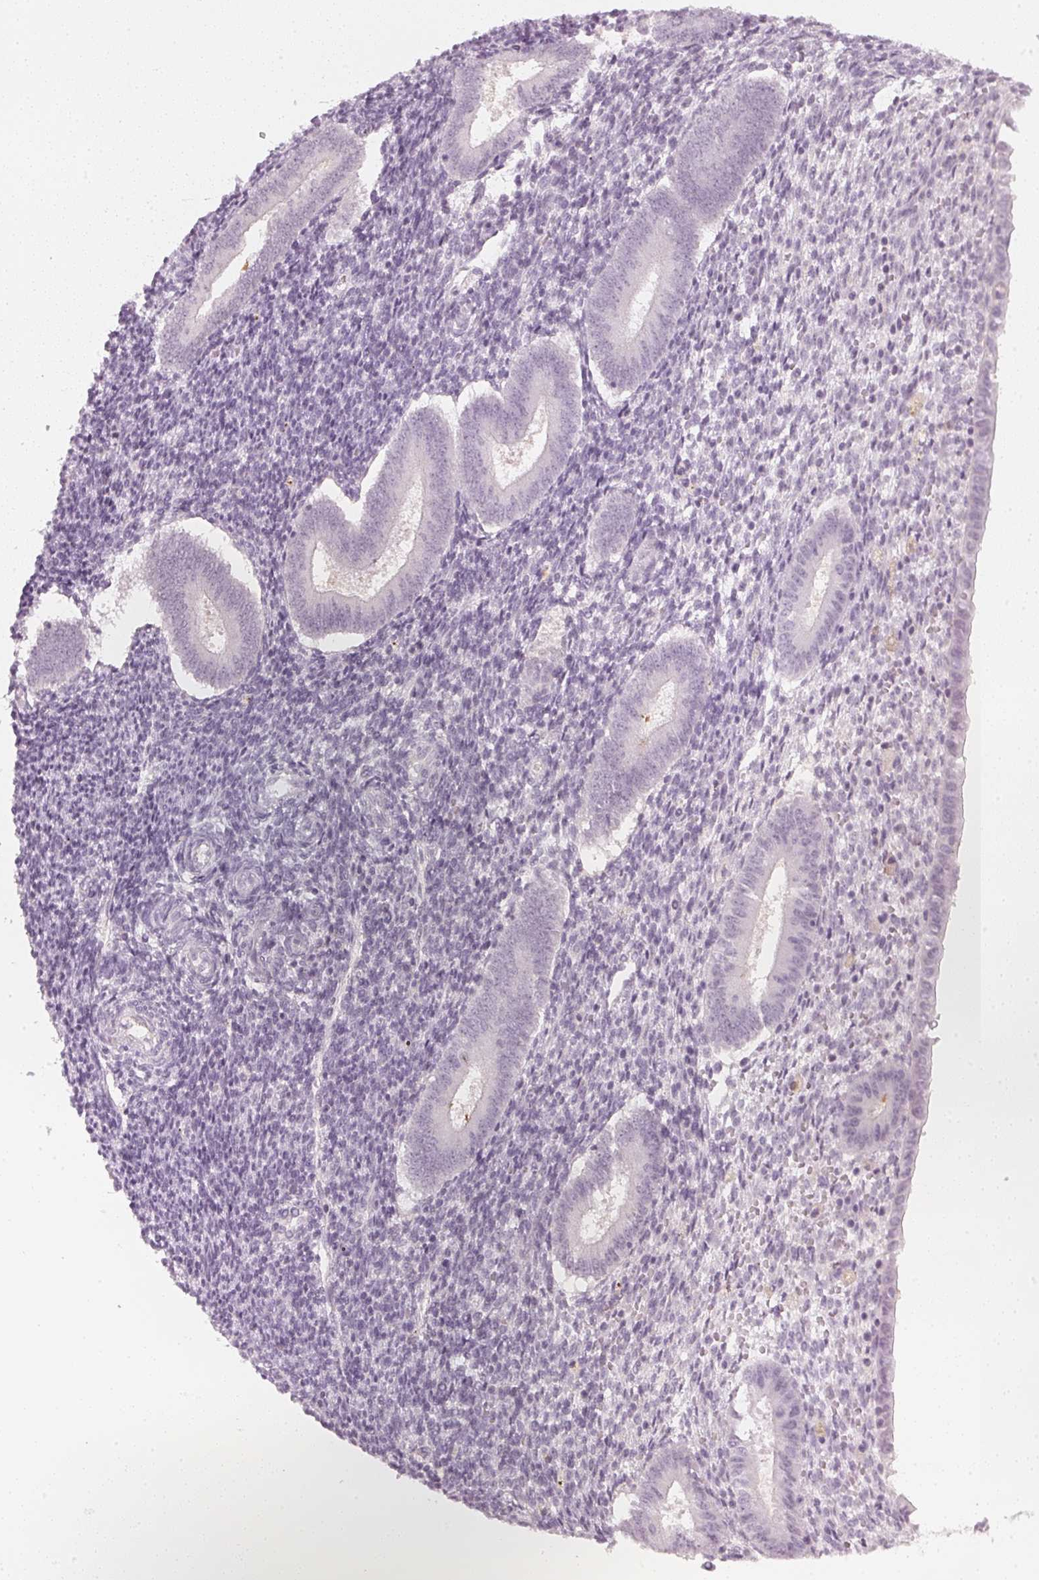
{"staining": {"intensity": "negative", "quantity": "none", "location": "none"}, "tissue": "endometrium", "cell_type": "Cells in endometrial stroma", "image_type": "normal", "snomed": [{"axis": "morphology", "description": "Normal tissue, NOS"}, {"axis": "topography", "description": "Endometrium"}], "caption": "Immunohistochemistry of benign endometrium demonstrates no staining in cells in endometrial stroma. (DAB immunohistochemistry, high magnification).", "gene": "CFAP276", "patient": {"sex": "female", "age": 25}}